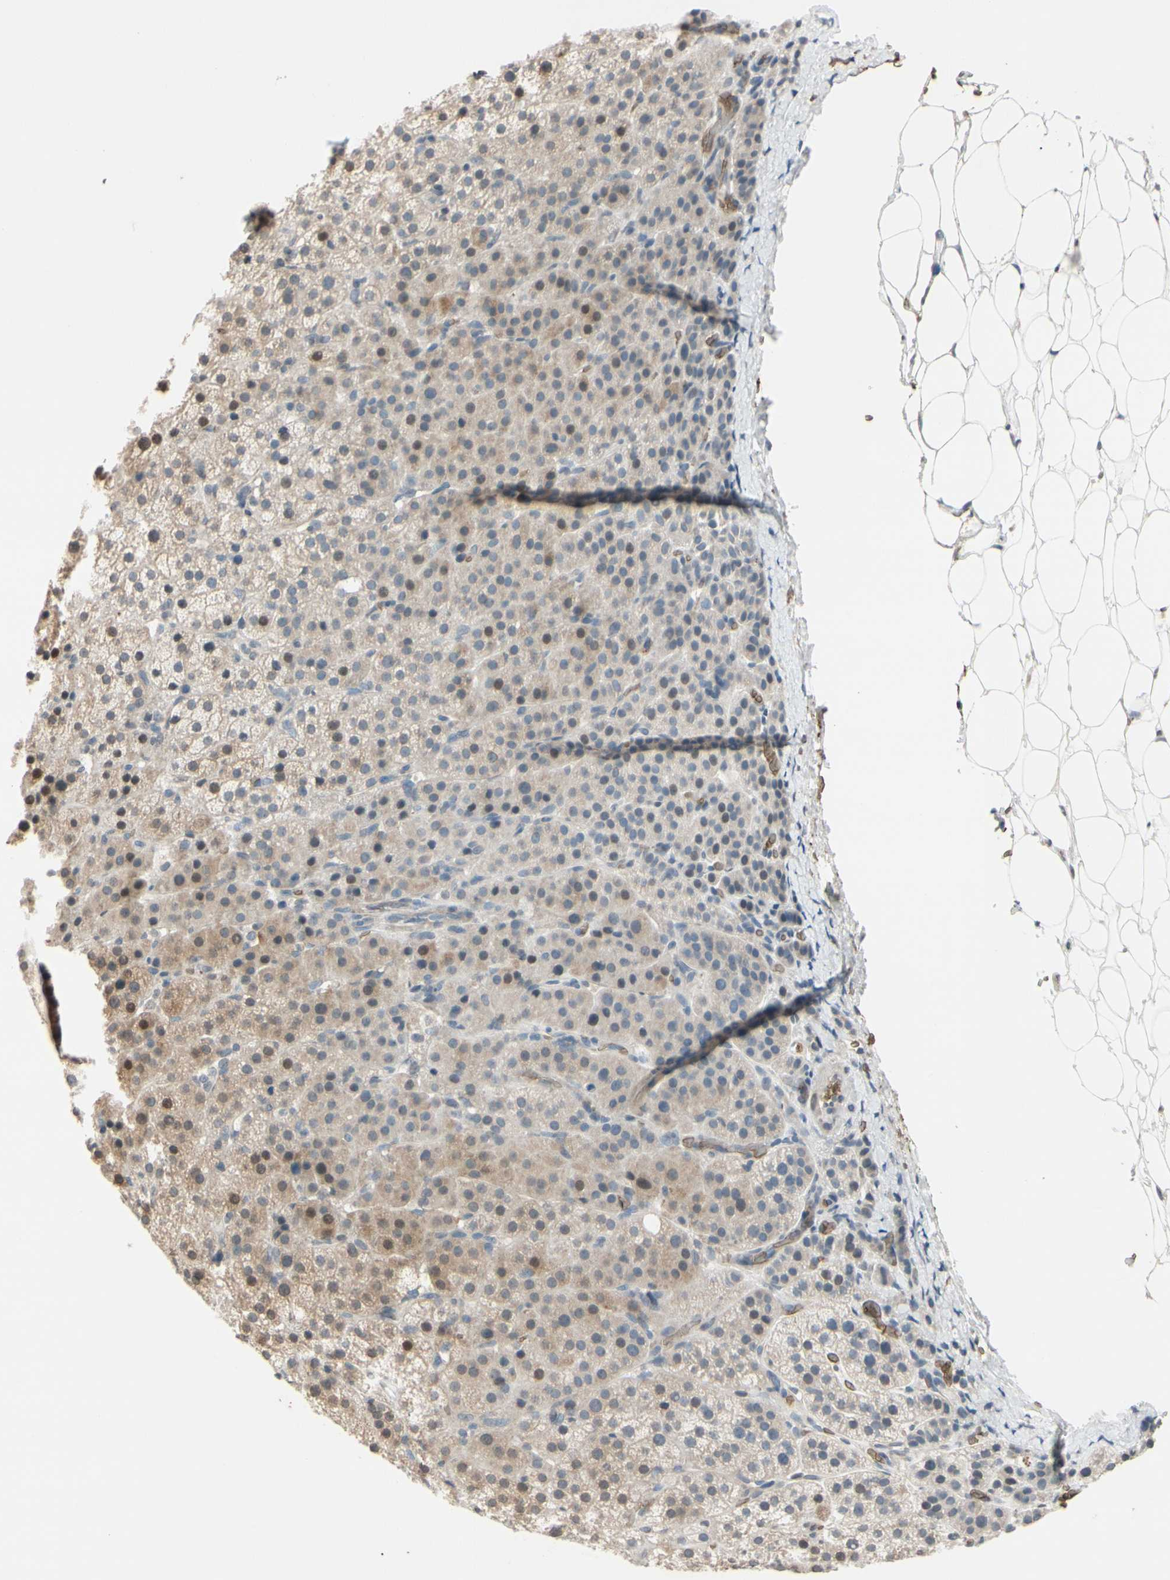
{"staining": {"intensity": "moderate", "quantity": ">75%", "location": "cytoplasmic/membranous"}, "tissue": "adrenal gland", "cell_type": "Glandular cells", "image_type": "normal", "snomed": [{"axis": "morphology", "description": "Normal tissue, NOS"}, {"axis": "topography", "description": "Adrenal gland"}], "caption": "DAB (3,3'-diaminobenzidine) immunohistochemical staining of normal adrenal gland exhibits moderate cytoplasmic/membranous protein expression in about >75% of glandular cells. (DAB IHC with brightfield microscopy, high magnification).", "gene": "GYPC", "patient": {"sex": "female", "age": 57}}